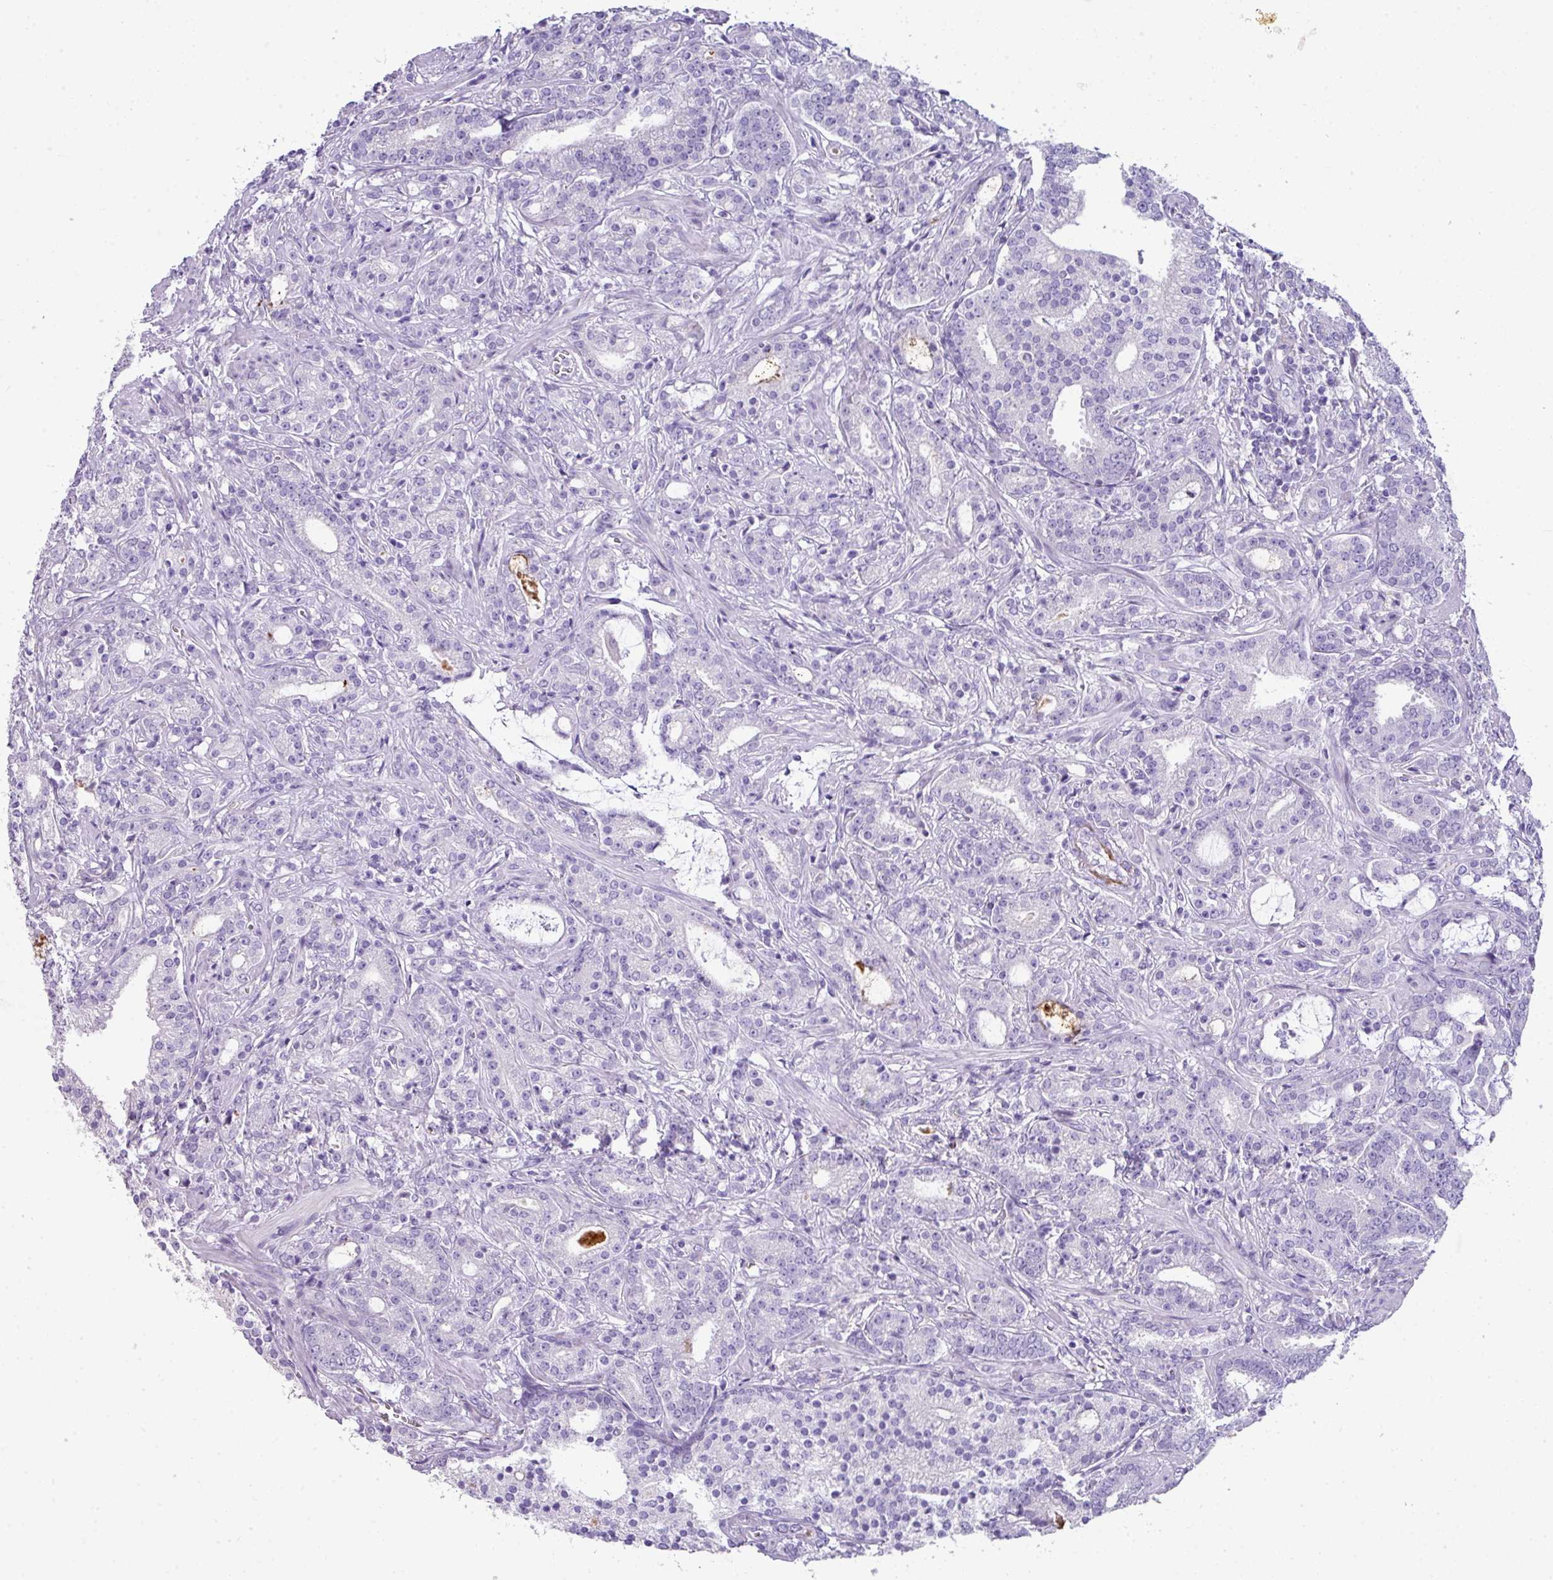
{"staining": {"intensity": "negative", "quantity": "none", "location": "none"}, "tissue": "prostate cancer", "cell_type": "Tumor cells", "image_type": "cancer", "snomed": [{"axis": "morphology", "description": "Adenocarcinoma, High grade"}, {"axis": "topography", "description": "Prostate and seminal vesicle, NOS"}], "caption": "Tumor cells show no significant staining in high-grade adenocarcinoma (prostate).", "gene": "ZNF568", "patient": {"sex": "male", "age": 67}}